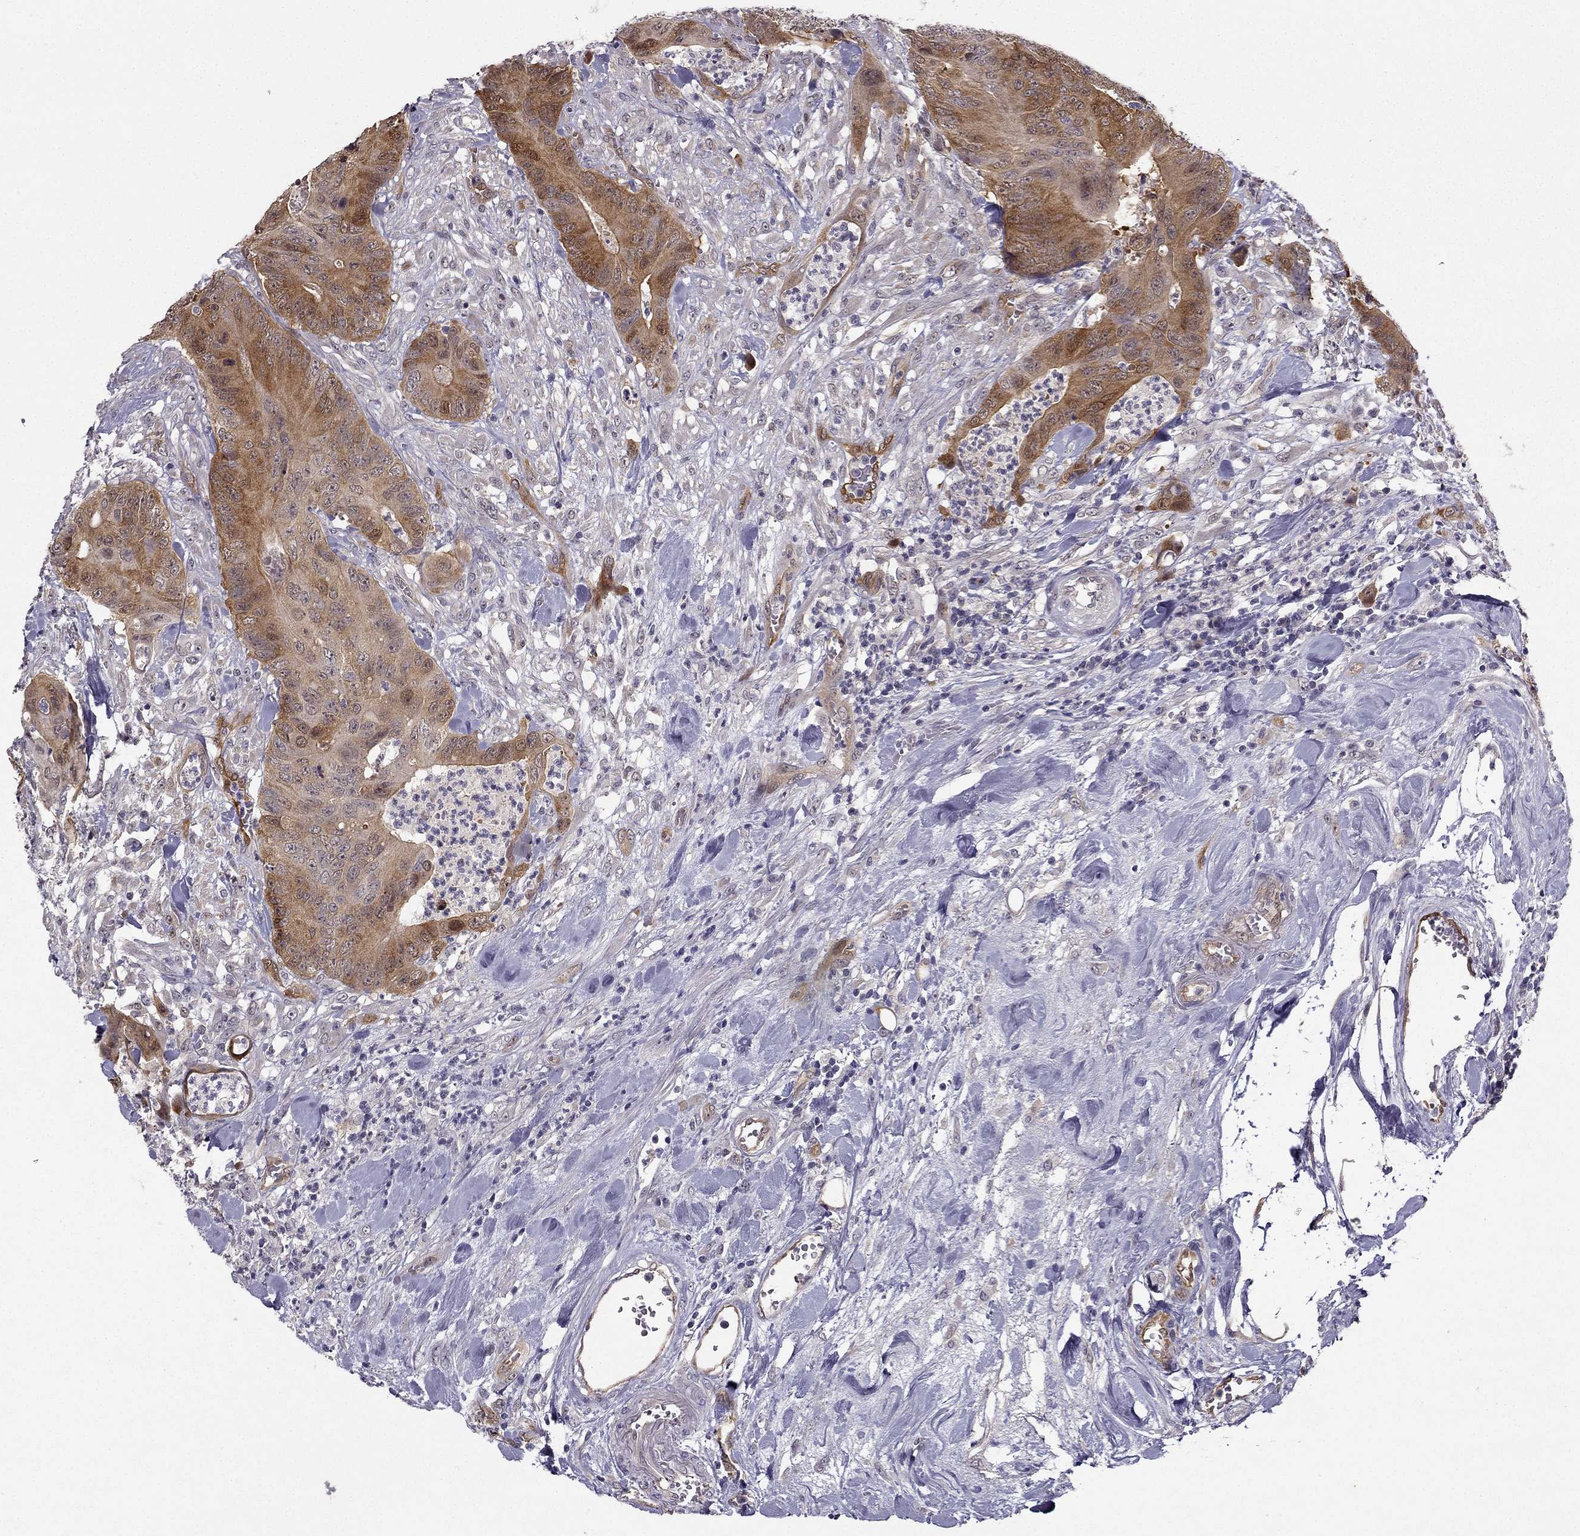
{"staining": {"intensity": "moderate", "quantity": "25%-75%", "location": "cytoplasmic/membranous"}, "tissue": "colorectal cancer", "cell_type": "Tumor cells", "image_type": "cancer", "snomed": [{"axis": "morphology", "description": "Adenocarcinoma, NOS"}, {"axis": "topography", "description": "Colon"}], "caption": "Colorectal cancer (adenocarcinoma) stained with immunohistochemistry (IHC) displays moderate cytoplasmic/membranous expression in approximately 25%-75% of tumor cells.", "gene": "NQO1", "patient": {"sex": "male", "age": 84}}